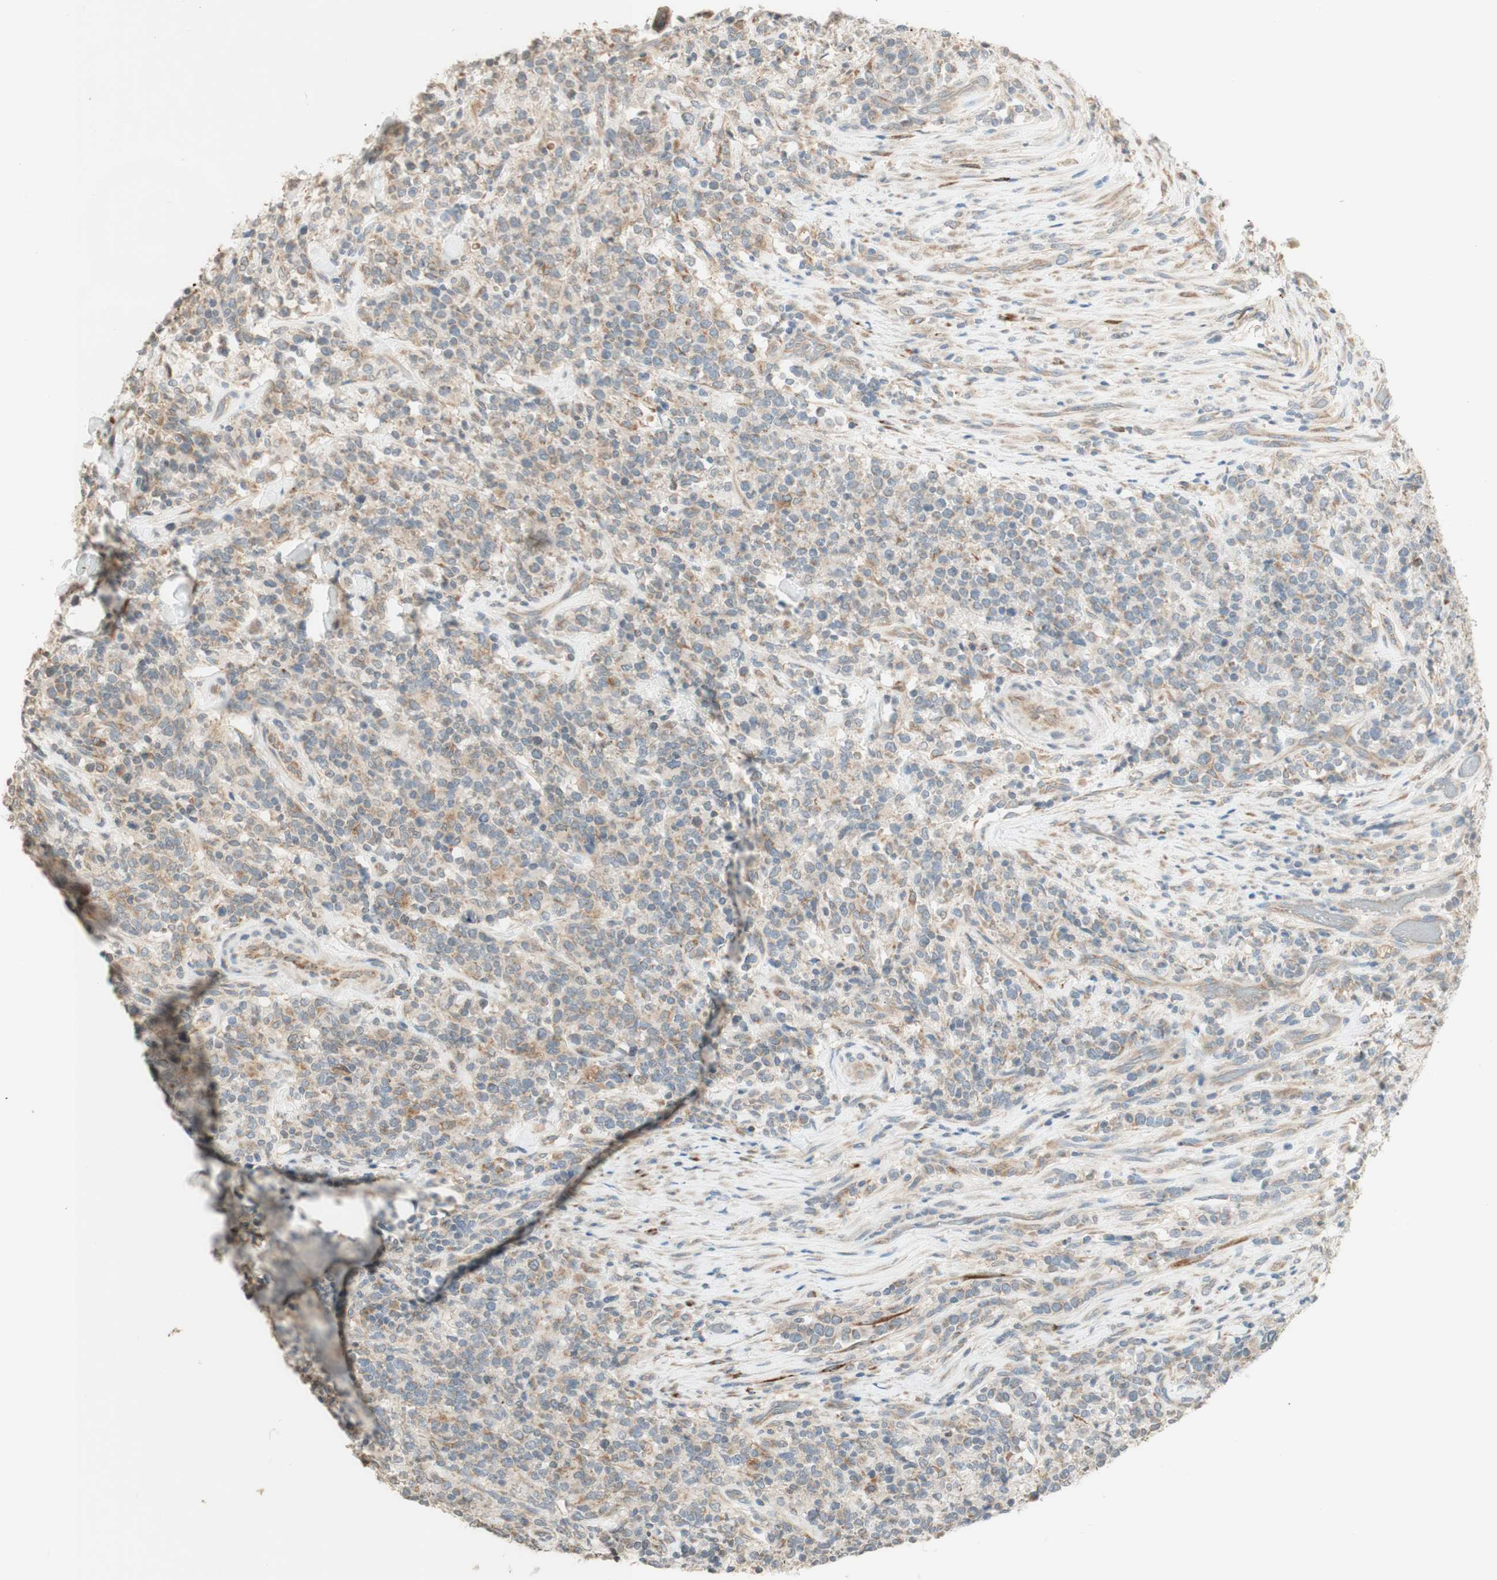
{"staining": {"intensity": "weak", "quantity": "25%-75%", "location": "cytoplasmic/membranous"}, "tissue": "lymphoma", "cell_type": "Tumor cells", "image_type": "cancer", "snomed": [{"axis": "morphology", "description": "Malignant lymphoma, non-Hodgkin's type, High grade"}, {"axis": "topography", "description": "Soft tissue"}], "caption": "Lymphoma stained for a protein (brown) demonstrates weak cytoplasmic/membranous positive expression in about 25%-75% of tumor cells.", "gene": "CLCN2", "patient": {"sex": "male", "age": 18}}